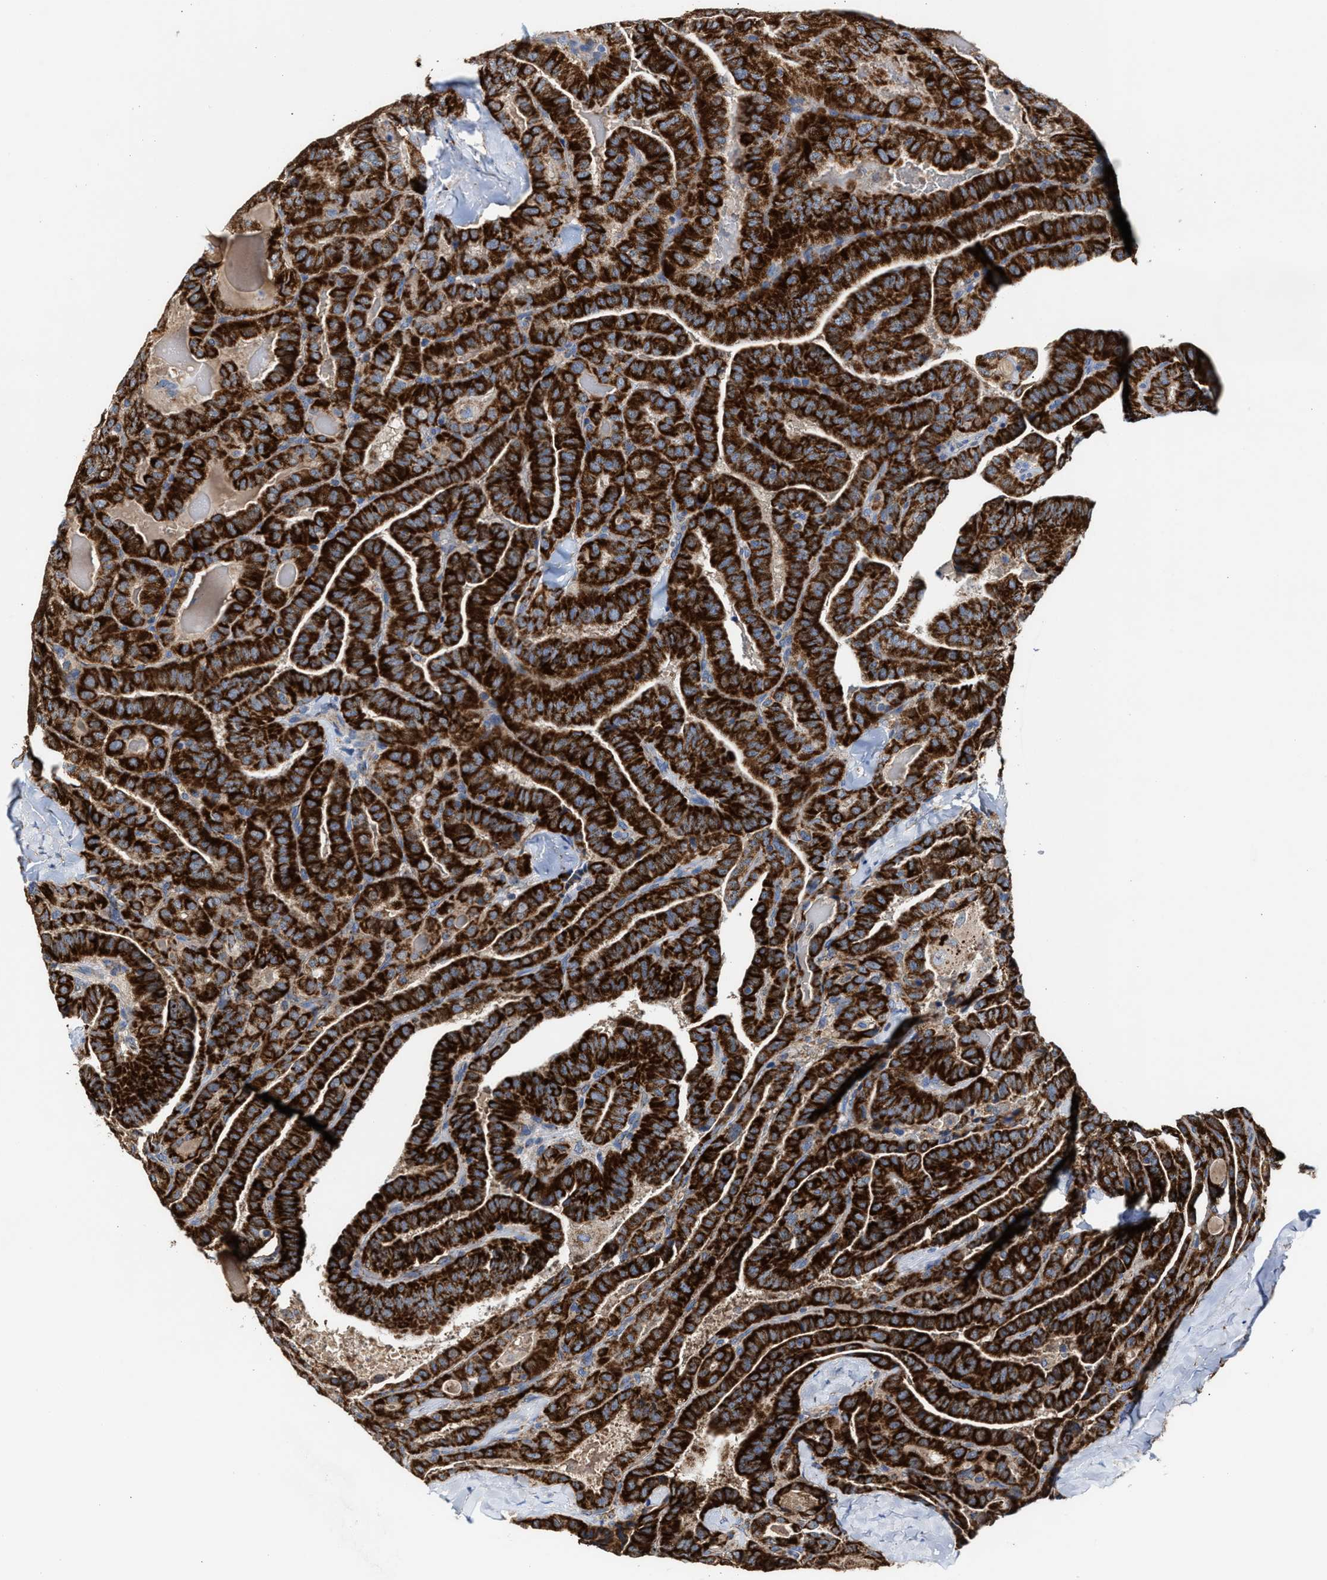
{"staining": {"intensity": "strong", "quantity": ">75%", "location": "cytoplasmic/membranous"}, "tissue": "thyroid cancer", "cell_type": "Tumor cells", "image_type": "cancer", "snomed": [{"axis": "morphology", "description": "Papillary adenocarcinoma, NOS"}, {"axis": "topography", "description": "Thyroid gland"}], "caption": "Protein expression analysis of thyroid cancer (papillary adenocarcinoma) displays strong cytoplasmic/membranous expression in about >75% of tumor cells. (Stains: DAB in brown, nuclei in blue, Microscopy: brightfield microscopy at high magnification).", "gene": "MECR", "patient": {"sex": "male", "age": 77}}